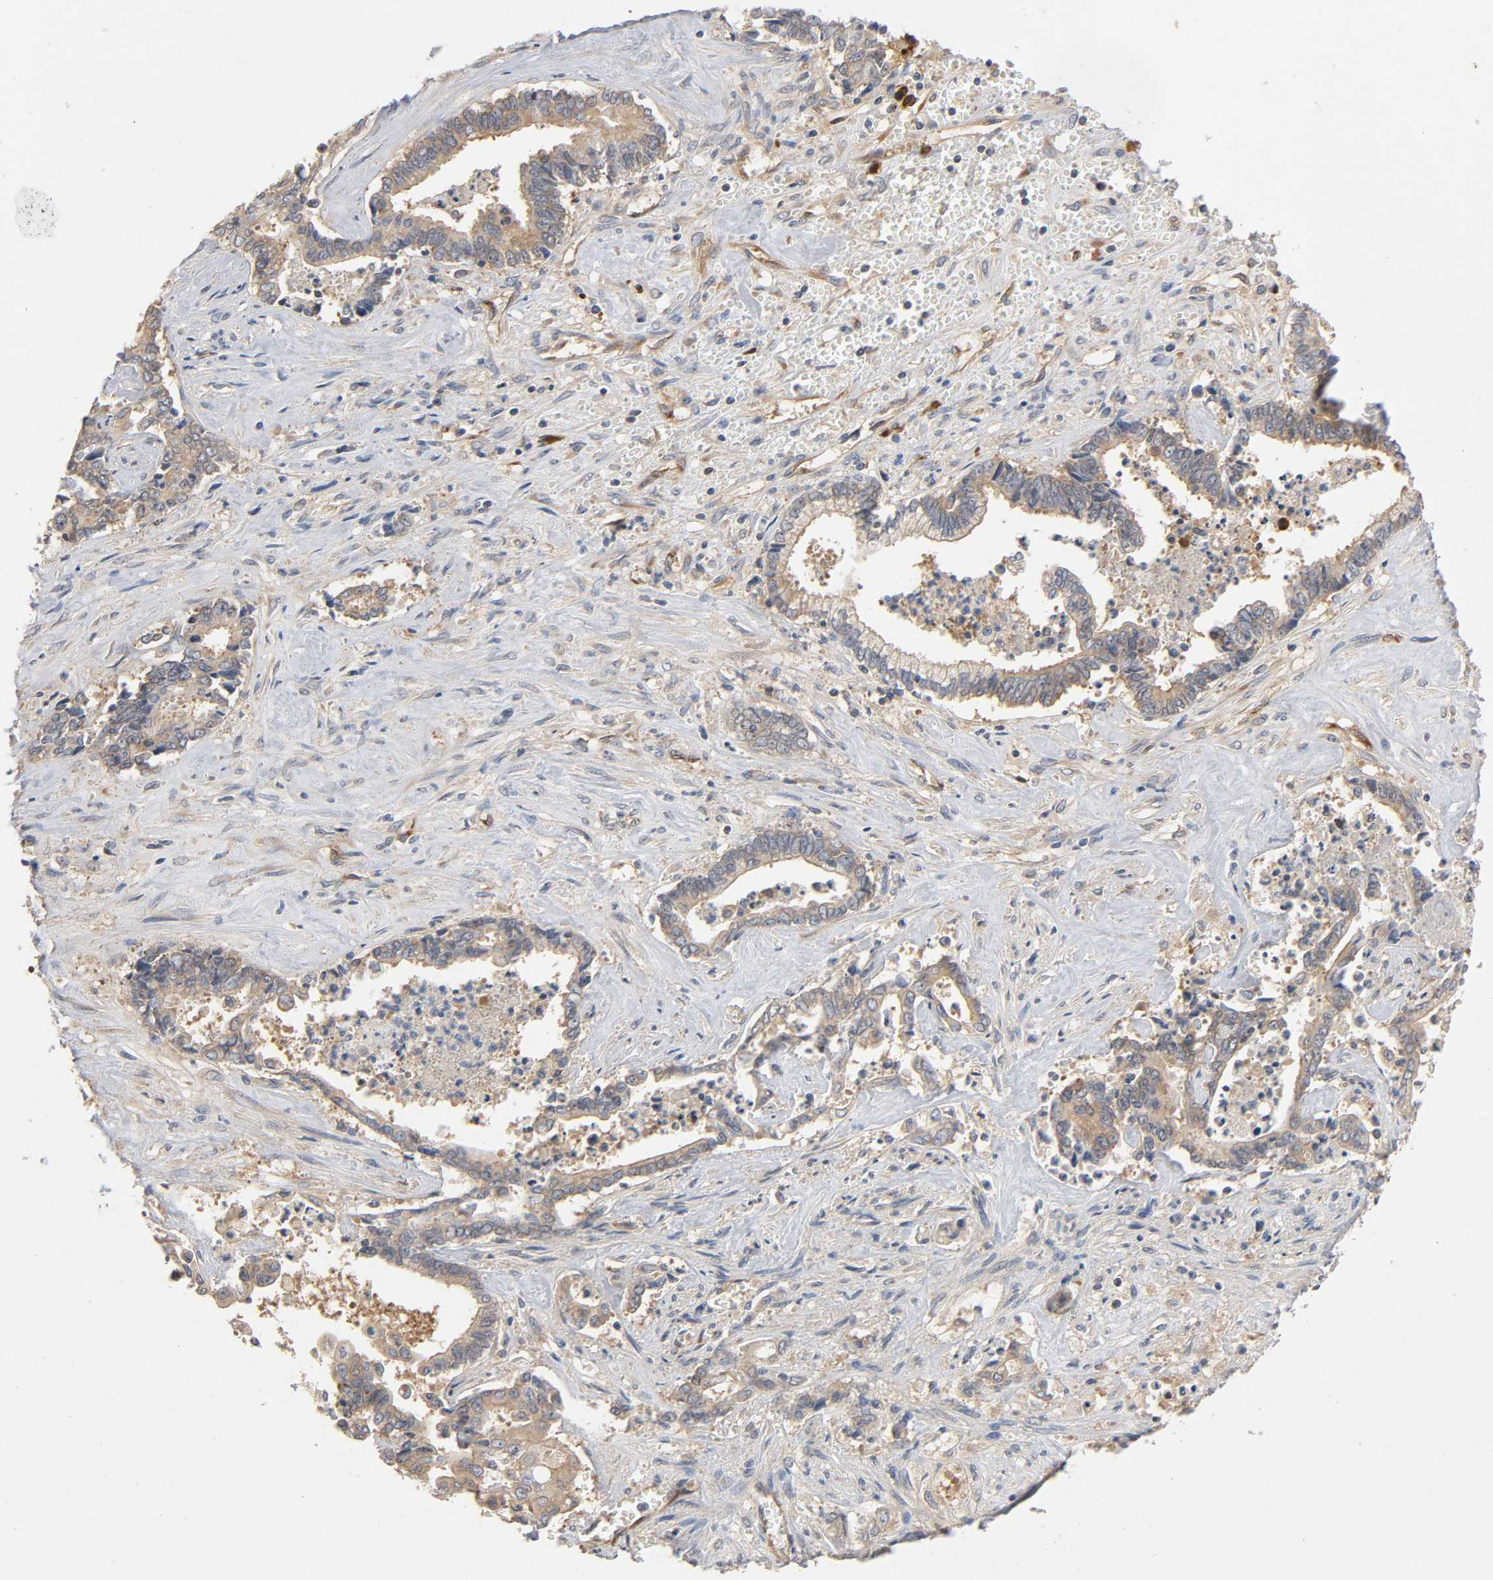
{"staining": {"intensity": "weak", "quantity": ">75%", "location": "cytoplasmic/membranous"}, "tissue": "liver cancer", "cell_type": "Tumor cells", "image_type": "cancer", "snomed": [{"axis": "morphology", "description": "Cholangiocarcinoma"}, {"axis": "topography", "description": "Liver"}], "caption": "Tumor cells show low levels of weak cytoplasmic/membranous expression in about >75% of cells in liver cholangiocarcinoma.", "gene": "SCHIP1", "patient": {"sex": "male", "age": 57}}